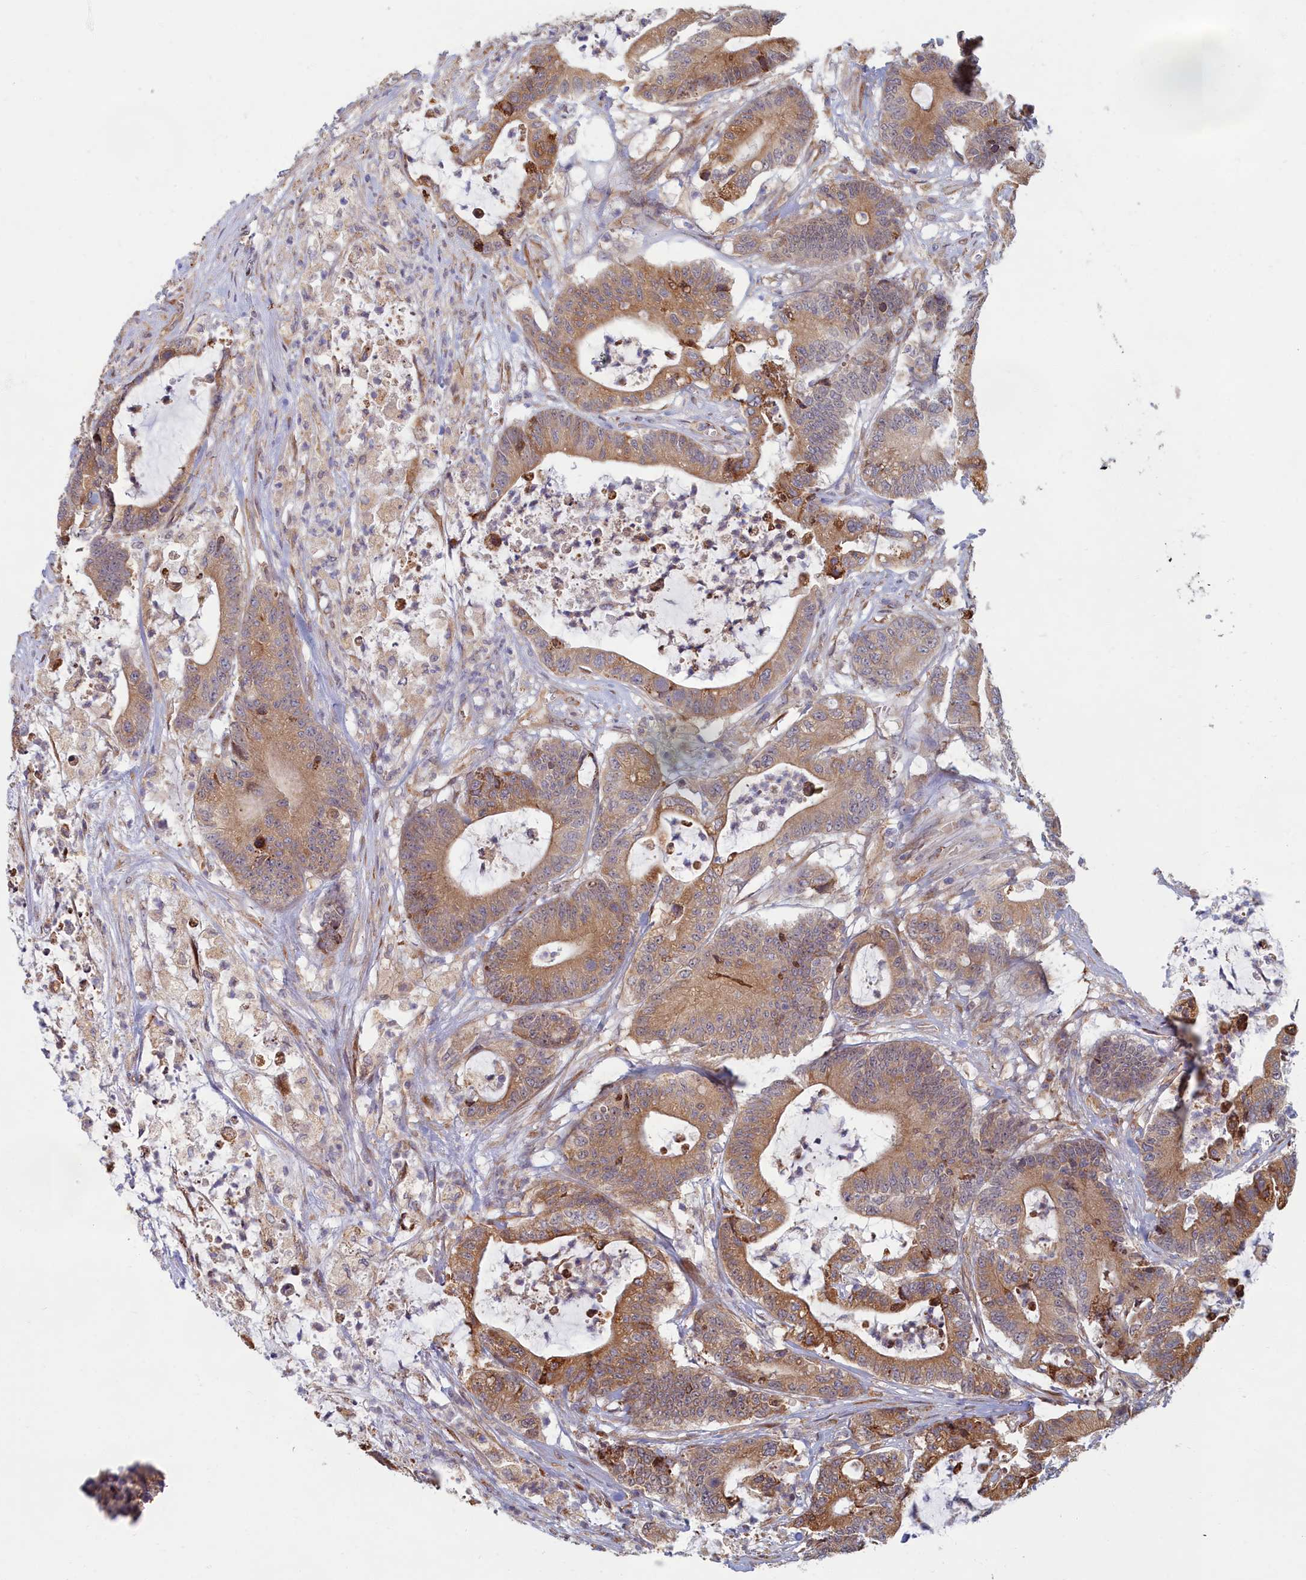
{"staining": {"intensity": "moderate", "quantity": ">75%", "location": "cytoplasmic/membranous"}, "tissue": "colorectal cancer", "cell_type": "Tumor cells", "image_type": "cancer", "snomed": [{"axis": "morphology", "description": "Adenocarcinoma, NOS"}, {"axis": "topography", "description": "Colon"}], "caption": "Human colorectal cancer (adenocarcinoma) stained with a protein marker displays moderate staining in tumor cells.", "gene": "MAK16", "patient": {"sex": "female", "age": 84}}